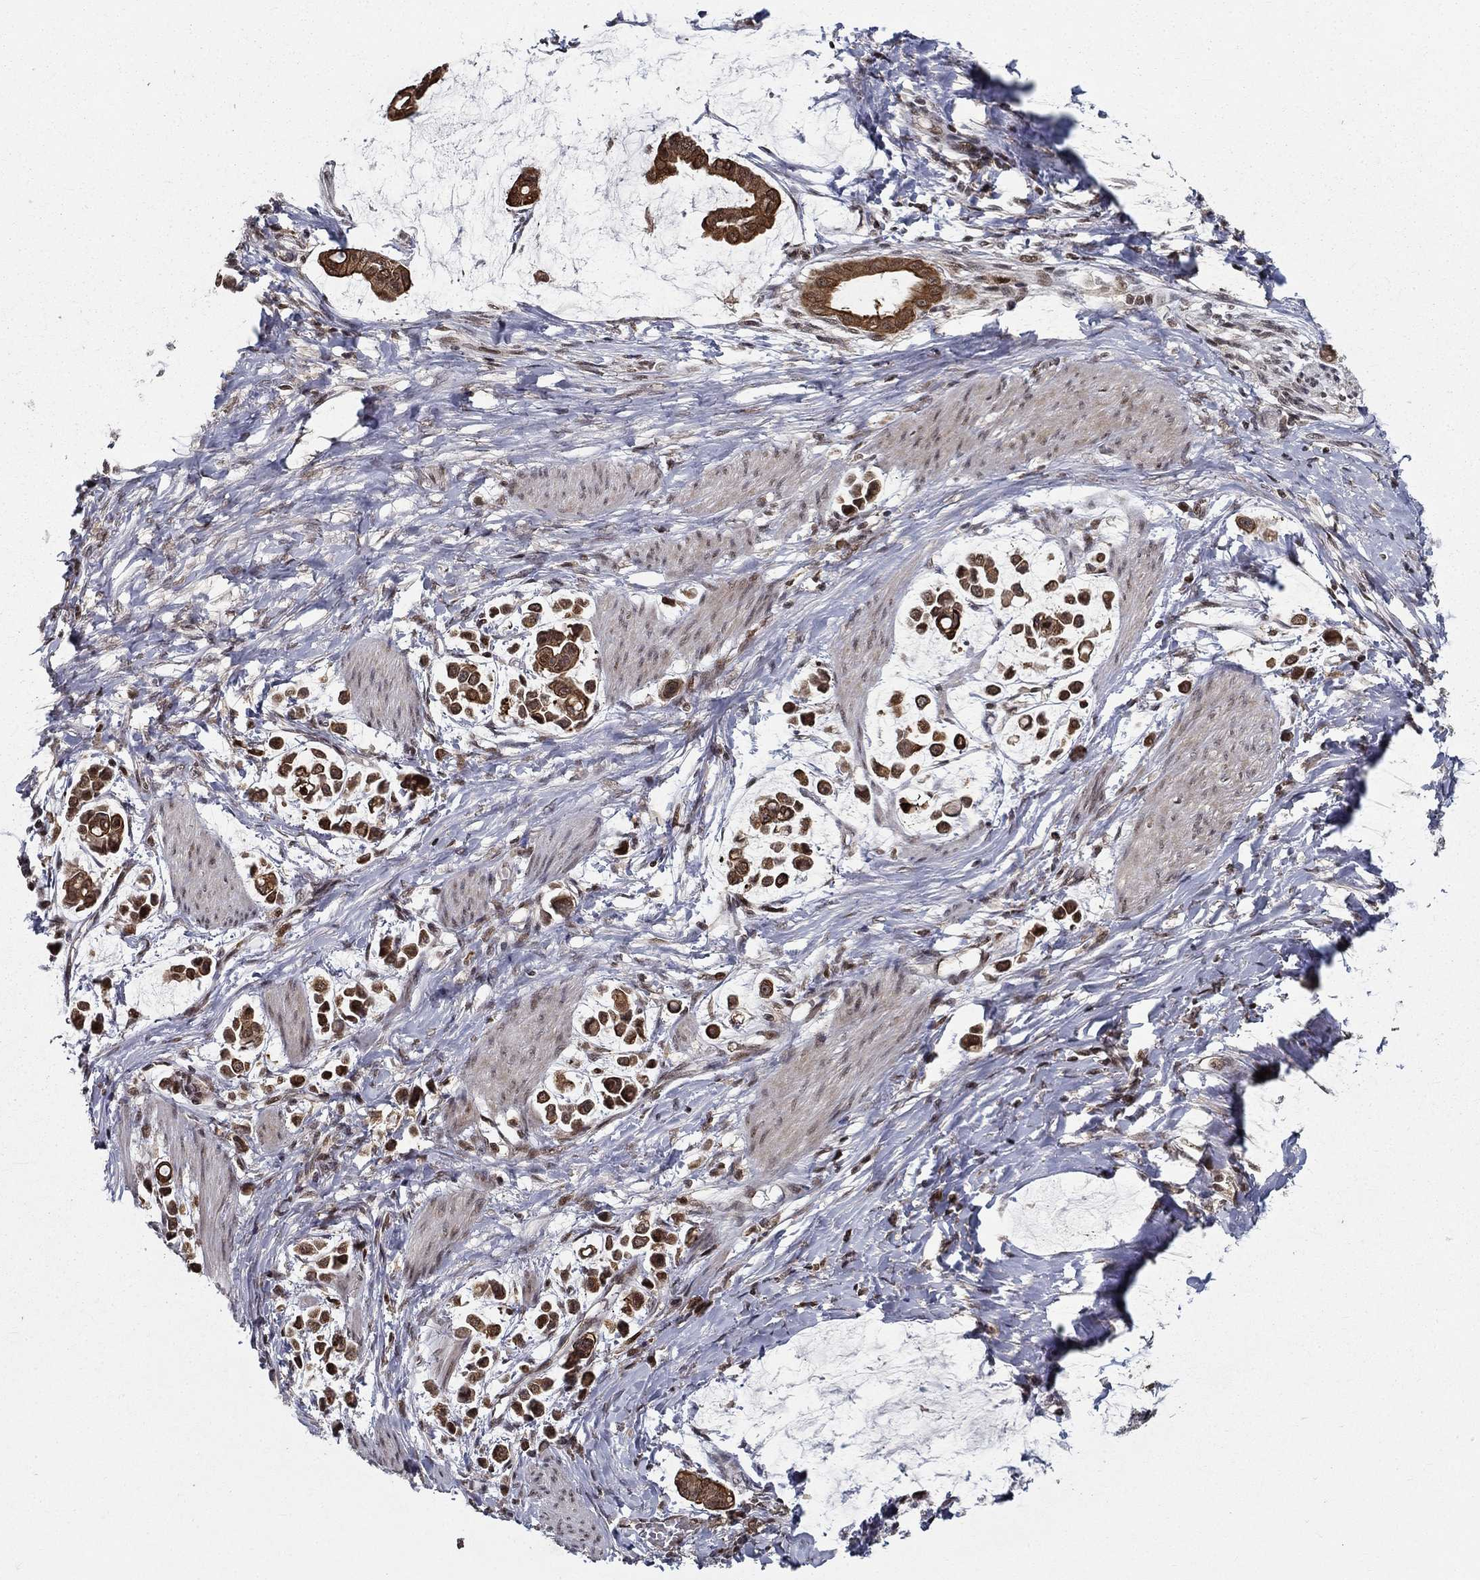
{"staining": {"intensity": "strong", "quantity": ">75%", "location": "cytoplasmic/membranous"}, "tissue": "stomach cancer", "cell_type": "Tumor cells", "image_type": "cancer", "snomed": [{"axis": "morphology", "description": "Adenocarcinoma, NOS"}, {"axis": "topography", "description": "Stomach"}], "caption": "Strong cytoplasmic/membranous protein expression is seen in approximately >75% of tumor cells in adenocarcinoma (stomach).", "gene": "CDCA7L", "patient": {"sex": "male", "age": 82}}